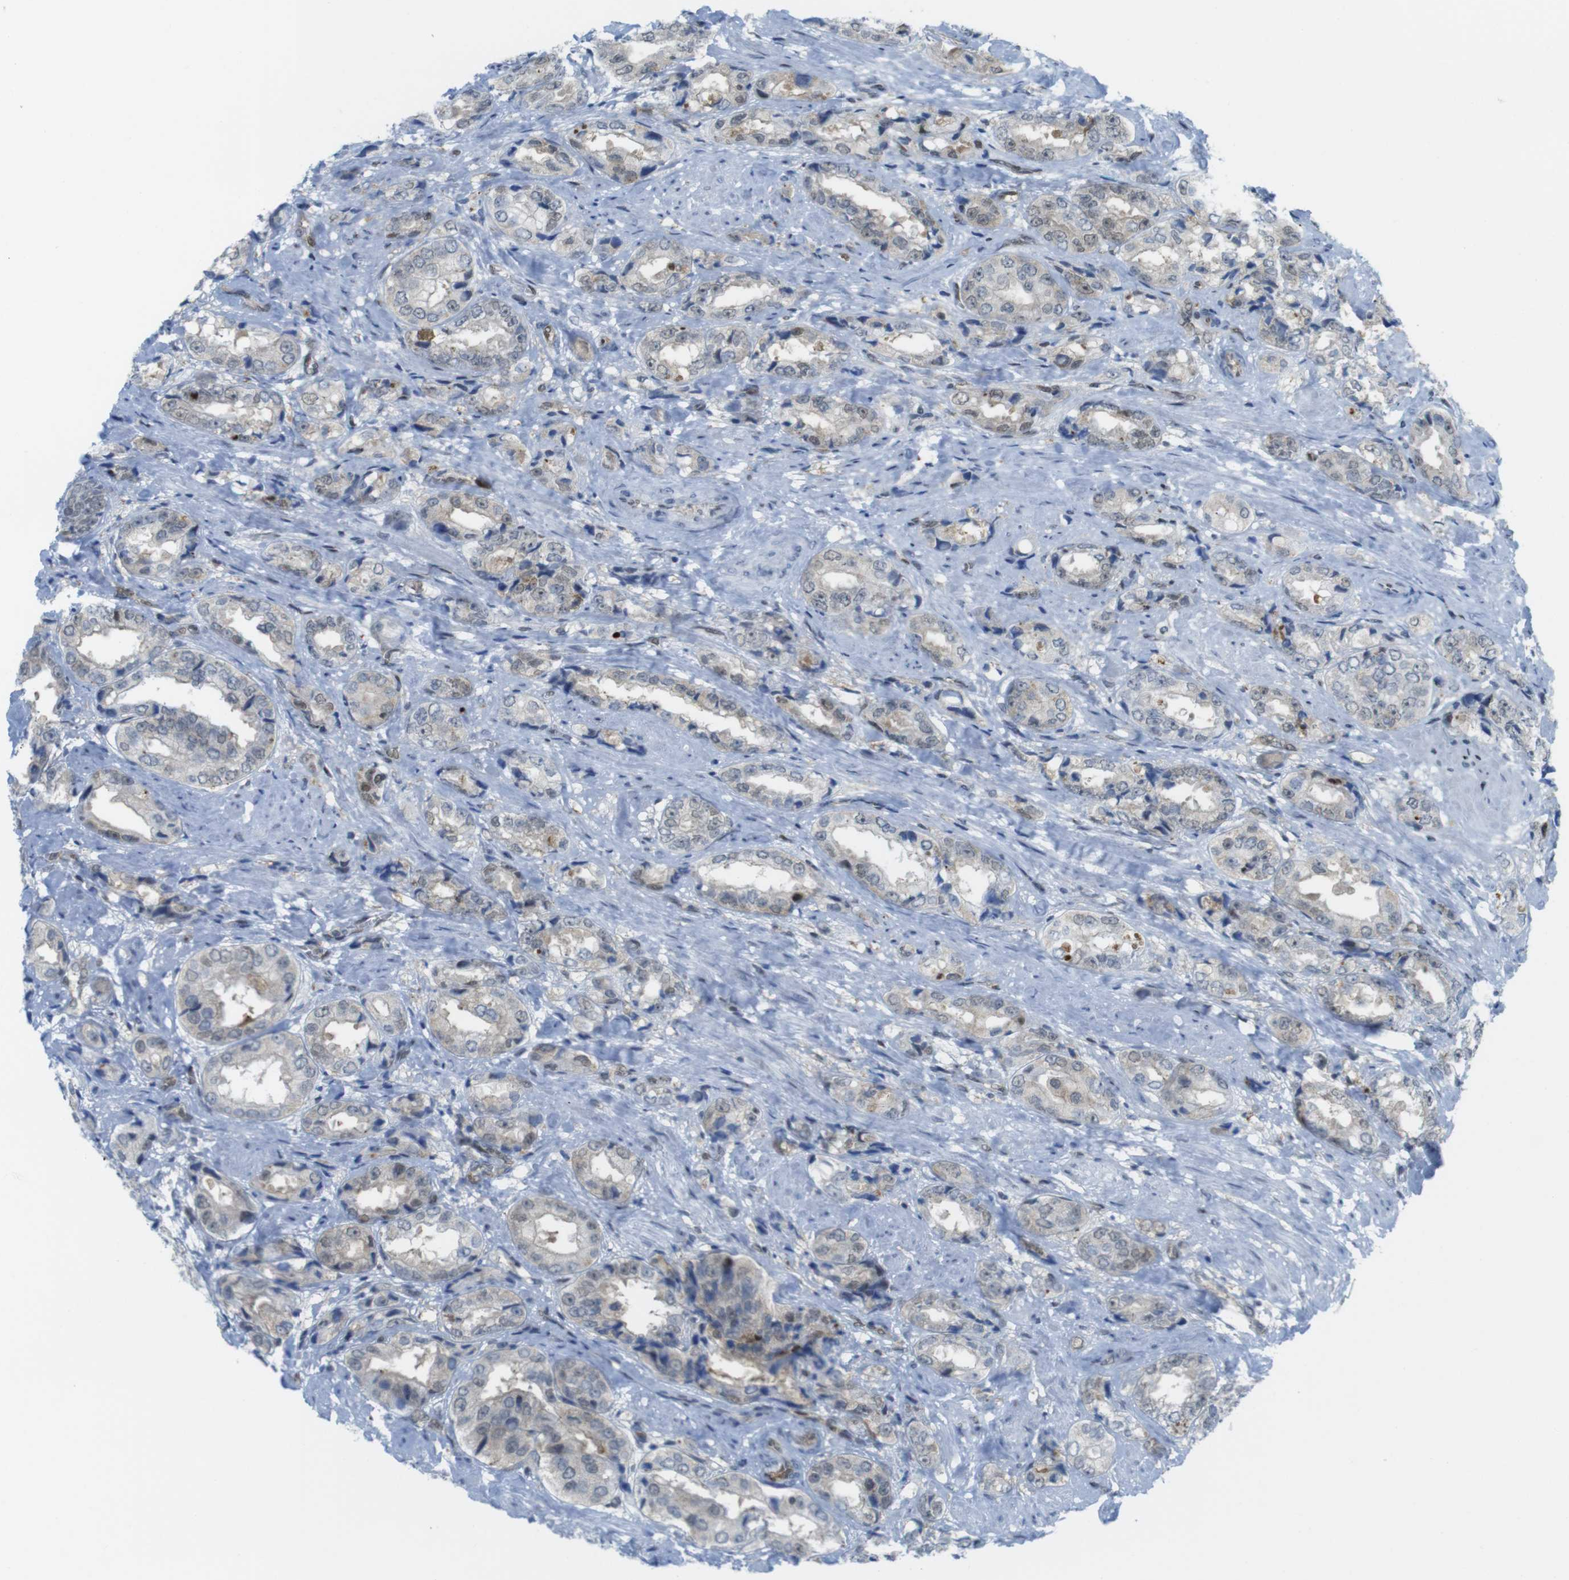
{"staining": {"intensity": "weak", "quantity": "<25%", "location": "nuclear"}, "tissue": "prostate cancer", "cell_type": "Tumor cells", "image_type": "cancer", "snomed": [{"axis": "morphology", "description": "Adenocarcinoma, High grade"}, {"axis": "topography", "description": "Prostate"}], "caption": "There is no significant expression in tumor cells of high-grade adenocarcinoma (prostate).", "gene": "UBB", "patient": {"sex": "male", "age": 61}}